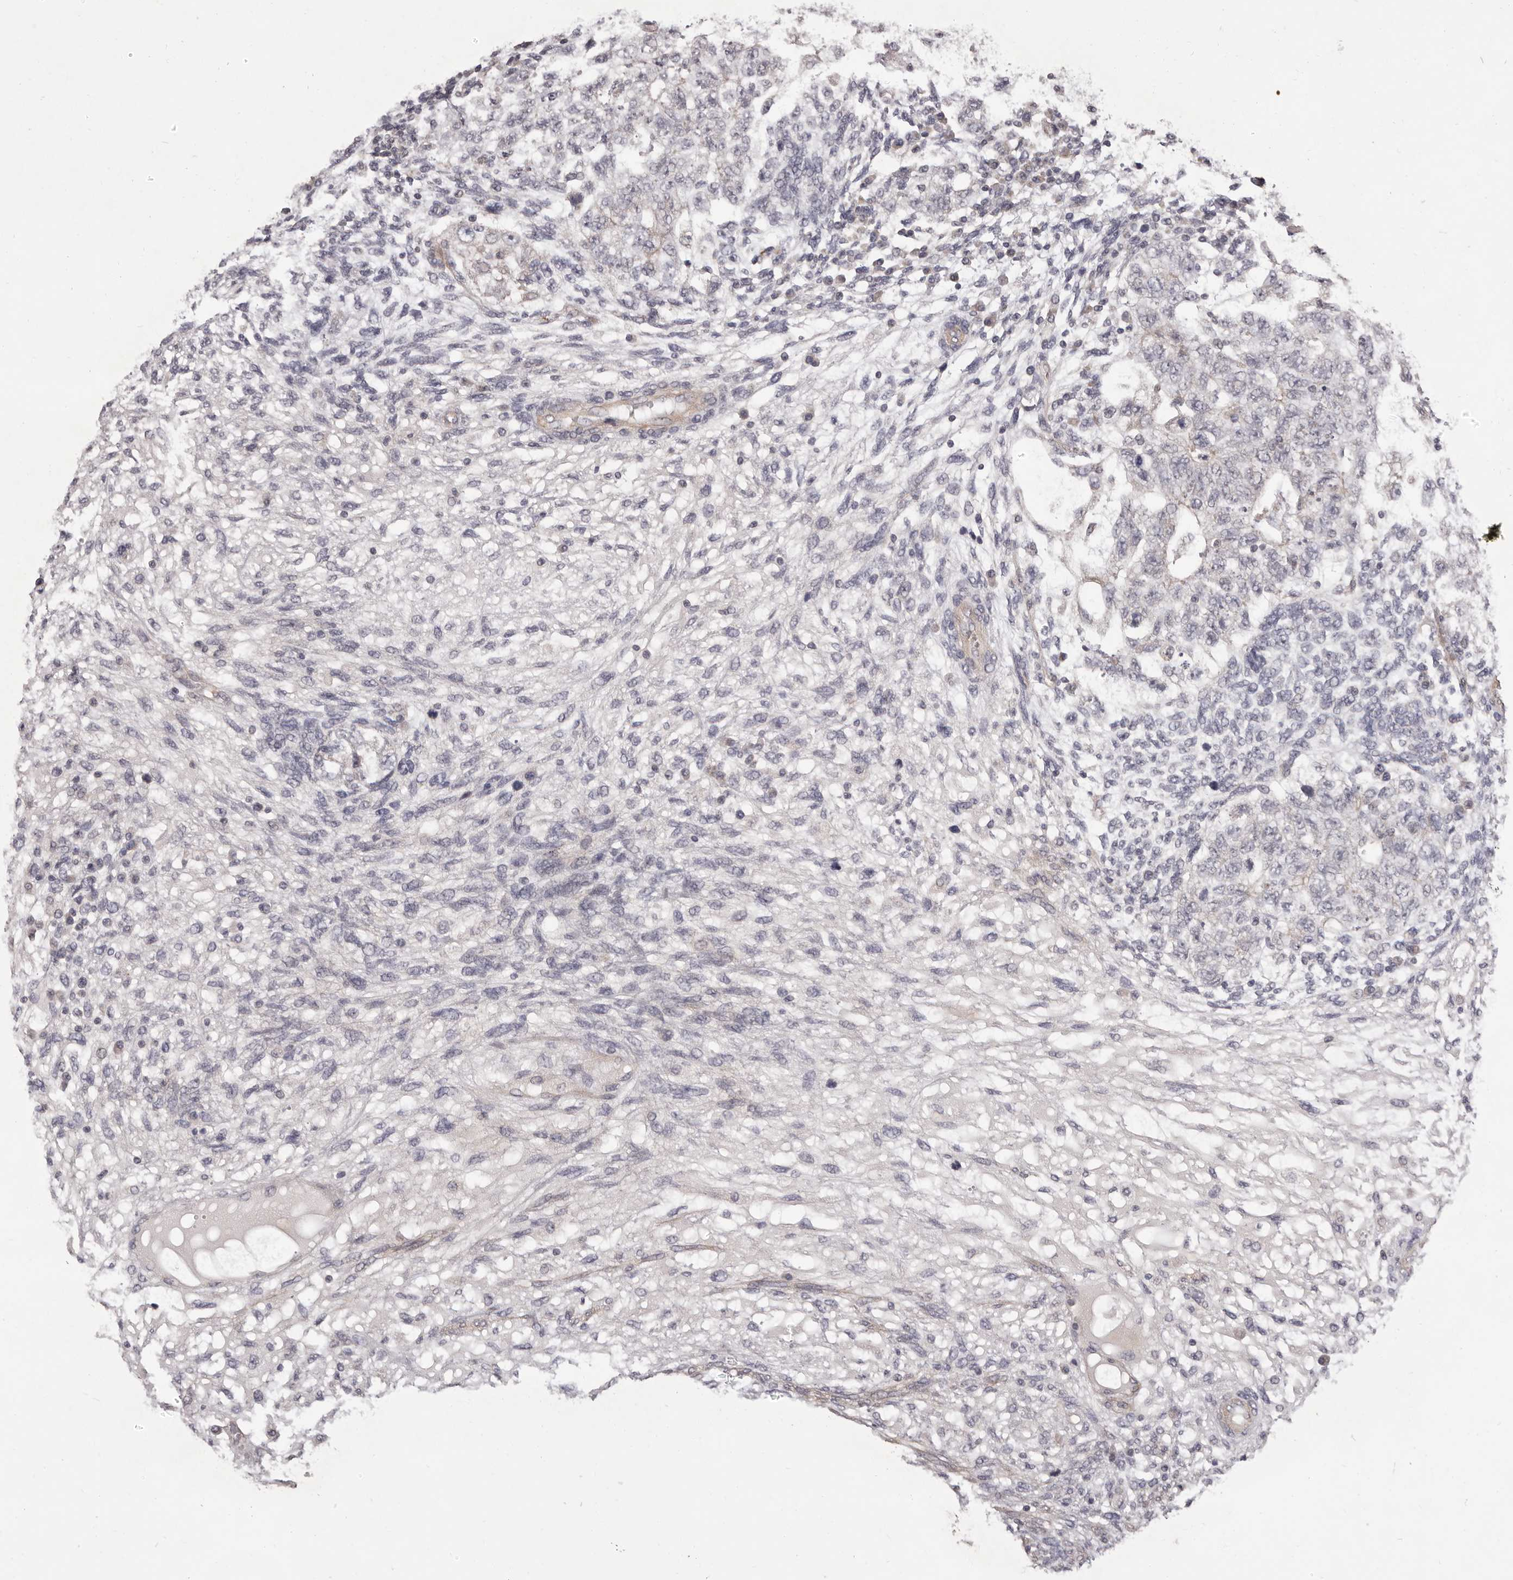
{"staining": {"intensity": "negative", "quantity": "none", "location": "none"}, "tissue": "testis cancer", "cell_type": "Tumor cells", "image_type": "cancer", "snomed": [{"axis": "morphology", "description": "Normal tissue, NOS"}, {"axis": "morphology", "description": "Carcinoma, Embryonal, NOS"}, {"axis": "topography", "description": "Testis"}], "caption": "The histopathology image displays no significant staining in tumor cells of testis cancer (embryonal carcinoma).", "gene": "HRH1", "patient": {"sex": "male", "age": 36}}